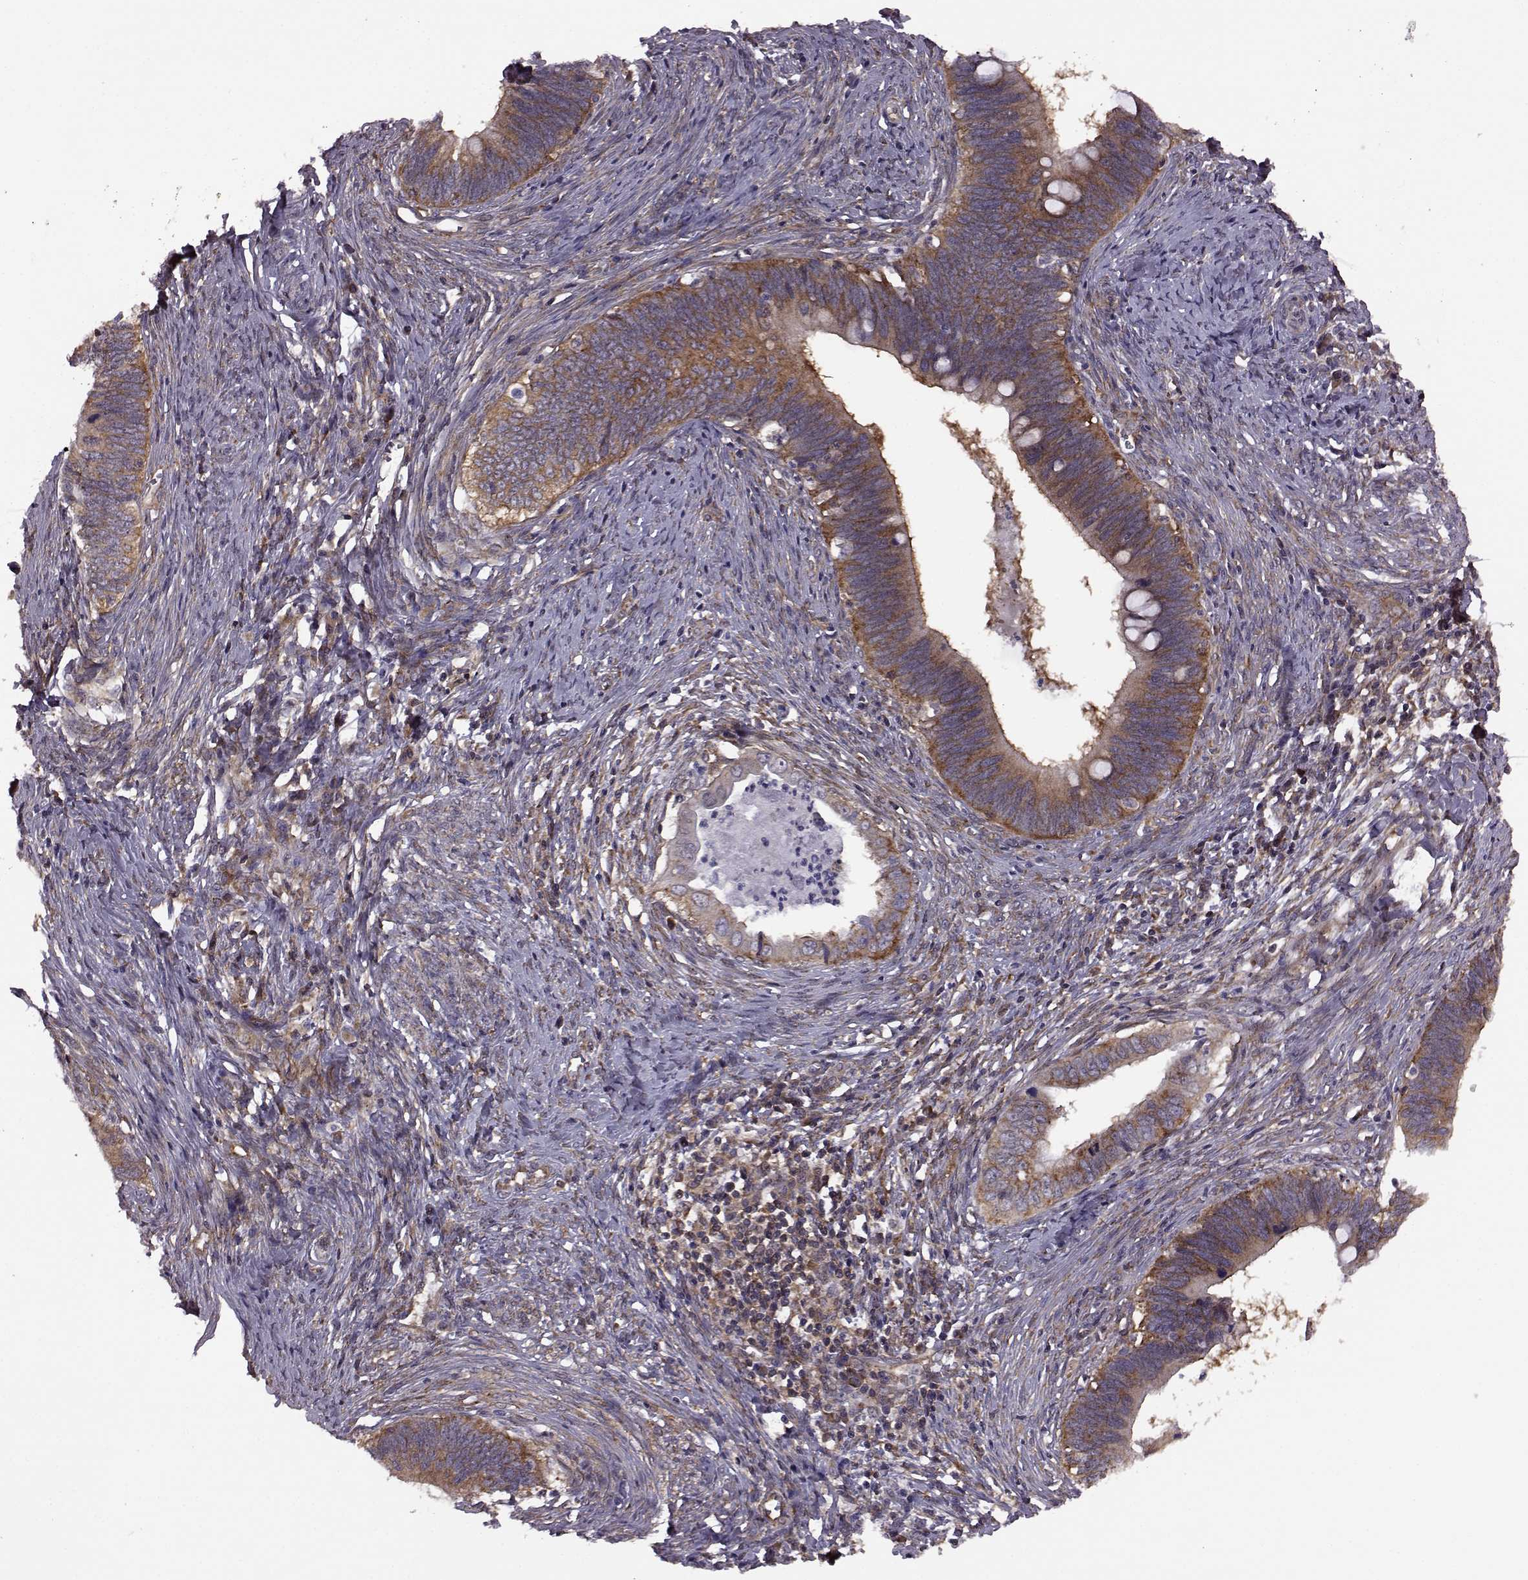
{"staining": {"intensity": "strong", "quantity": ">75%", "location": "cytoplasmic/membranous"}, "tissue": "cervical cancer", "cell_type": "Tumor cells", "image_type": "cancer", "snomed": [{"axis": "morphology", "description": "Adenocarcinoma, NOS"}, {"axis": "topography", "description": "Cervix"}], "caption": "About >75% of tumor cells in human cervical adenocarcinoma display strong cytoplasmic/membranous protein staining as visualized by brown immunohistochemical staining.", "gene": "URI1", "patient": {"sex": "female", "age": 42}}